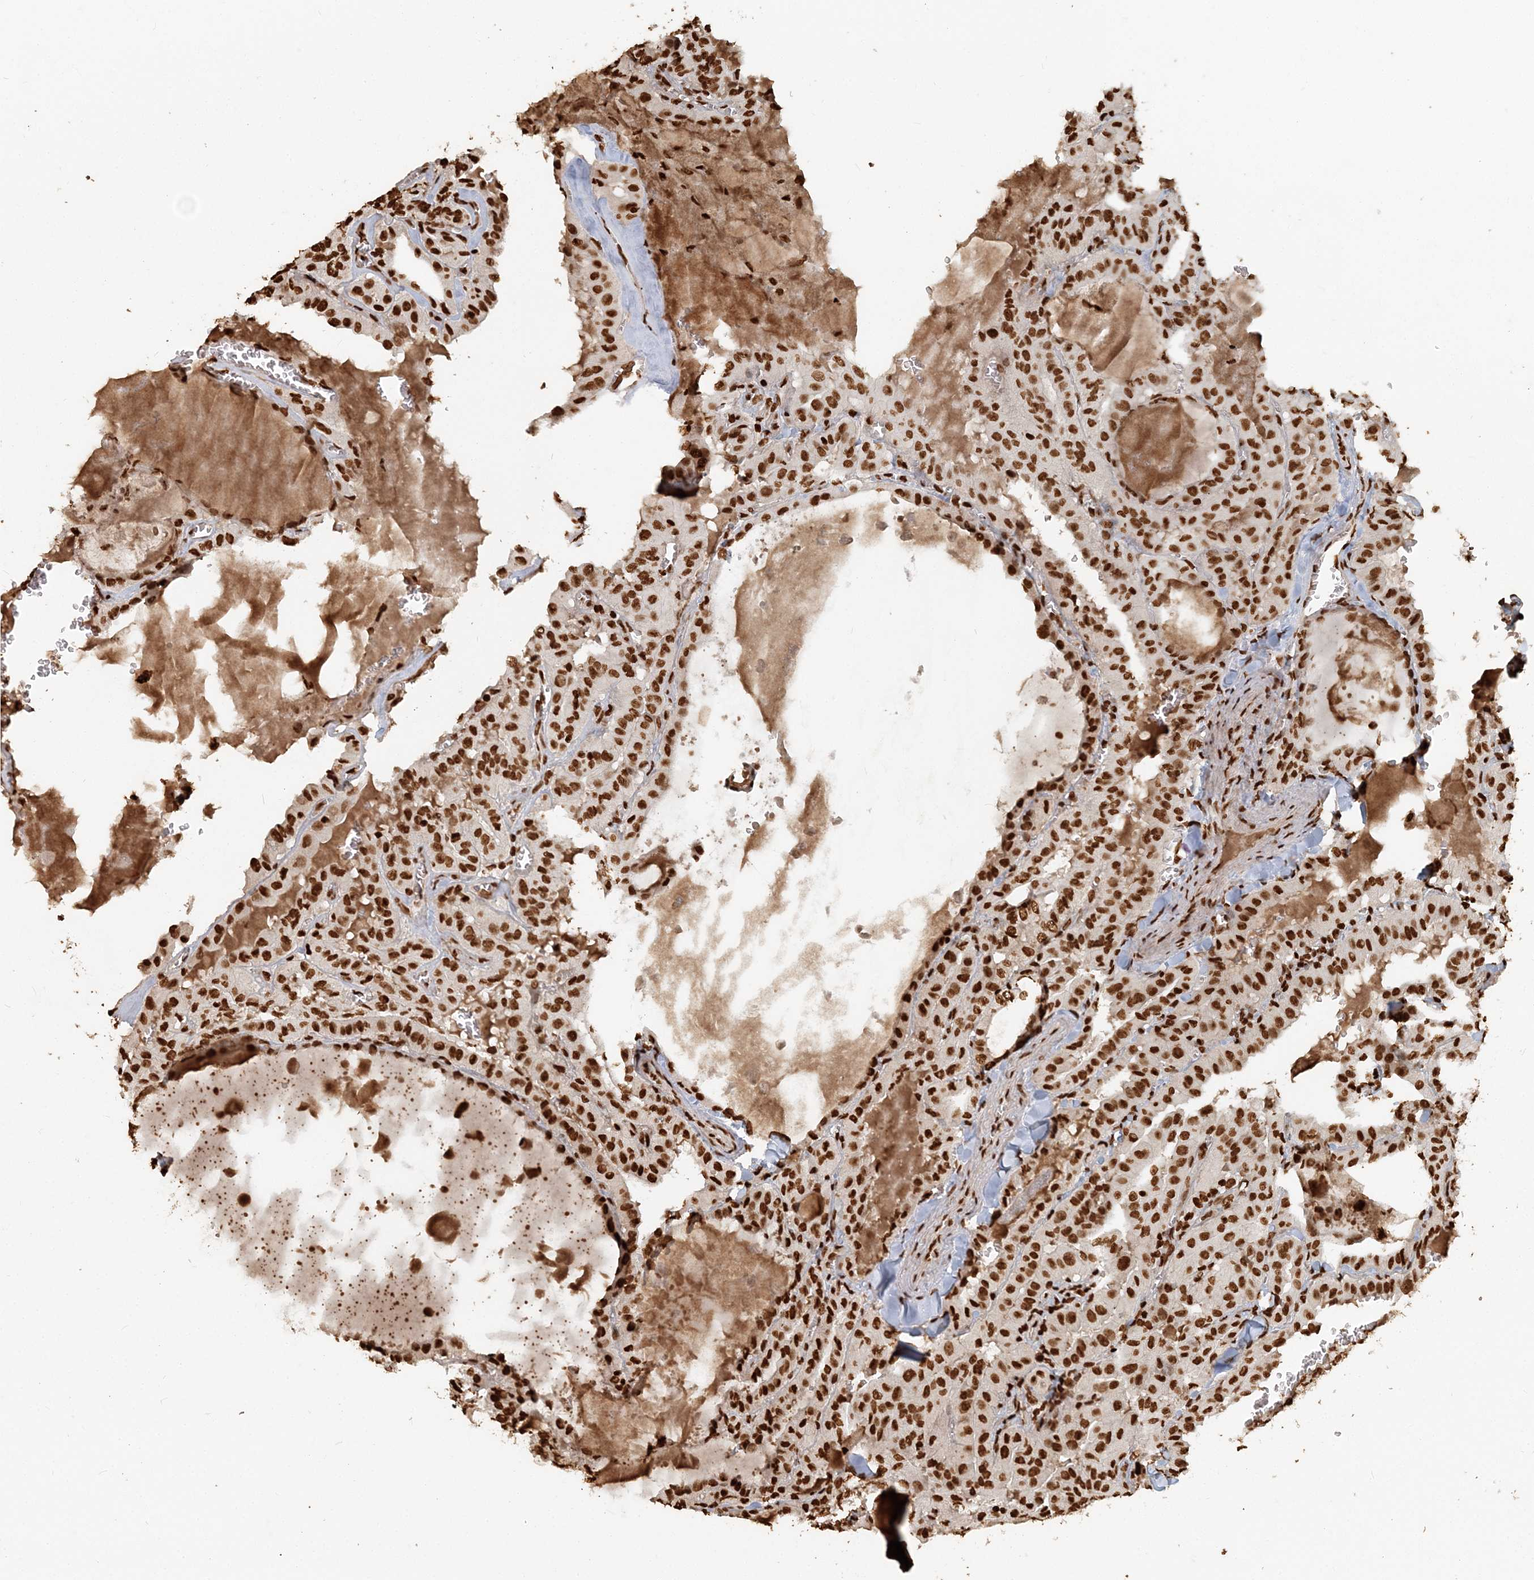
{"staining": {"intensity": "strong", "quantity": ">75%", "location": "nuclear"}, "tissue": "thyroid cancer", "cell_type": "Tumor cells", "image_type": "cancer", "snomed": [{"axis": "morphology", "description": "Papillary adenocarcinoma, NOS"}, {"axis": "topography", "description": "Thyroid gland"}], "caption": "Immunohistochemistry image of neoplastic tissue: thyroid papillary adenocarcinoma stained using immunohistochemistry (IHC) shows high levels of strong protein expression localized specifically in the nuclear of tumor cells, appearing as a nuclear brown color.", "gene": "H3-3B", "patient": {"sex": "male", "age": 52}}